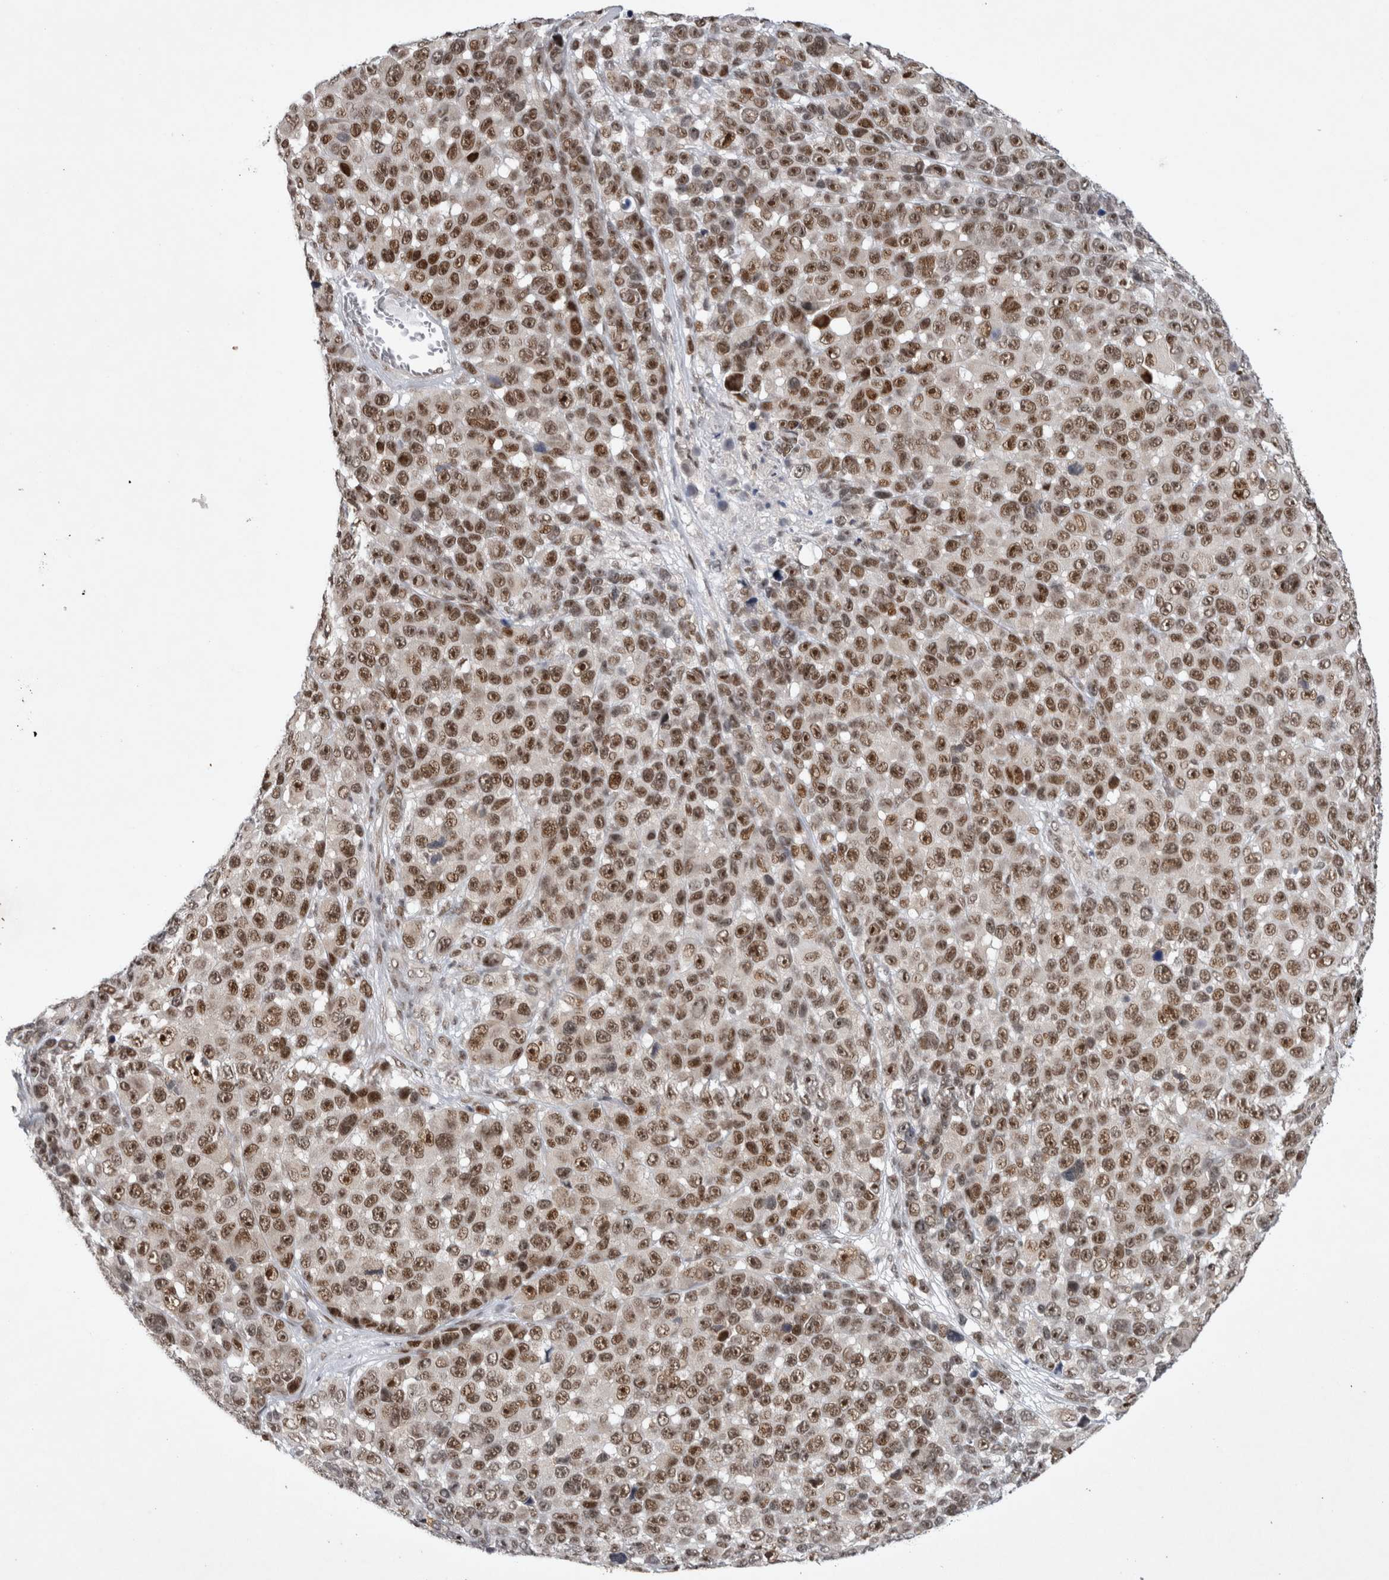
{"staining": {"intensity": "moderate", "quantity": ">75%", "location": "nuclear"}, "tissue": "melanoma", "cell_type": "Tumor cells", "image_type": "cancer", "snomed": [{"axis": "morphology", "description": "Malignant melanoma, NOS"}, {"axis": "topography", "description": "Skin"}], "caption": "Immunohistochemical staining of human melanoma reveals medium levels of moderate nuclear positivity in approximately >75% of tumor cells.", "gene": "HESX1", "patient": {"sex": "male", "age": 53}}